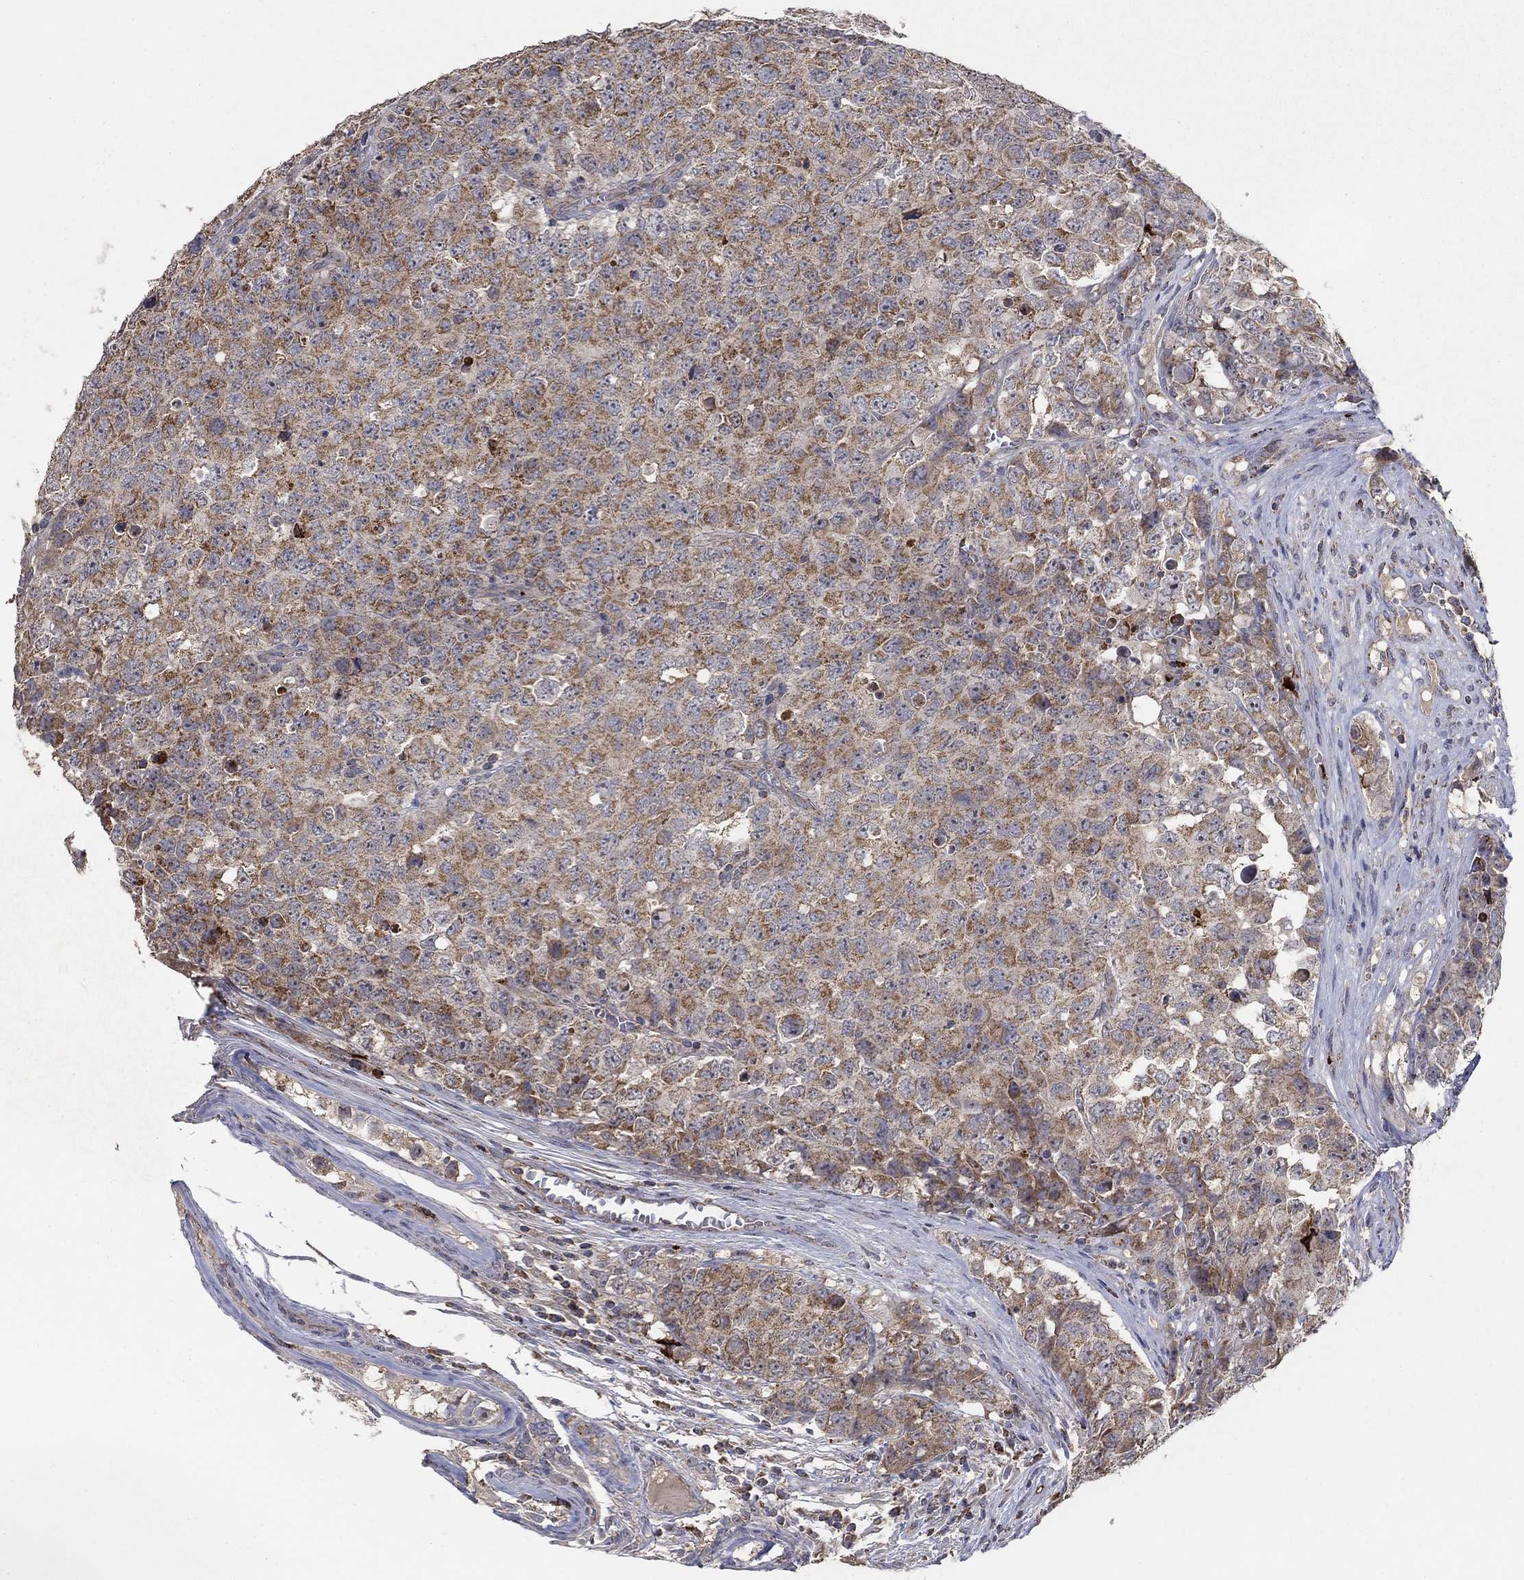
{"staining": {"intensity": "moderate", "quantity": ">75%", "location": "cytoplasmic/membranous"}, "tissue": "testis cancer", "cell_type": "Tumor cells", "image_type": "cancer", "snomed": [{"axis": "morphology", "description": "Carcinoma, Embryonal, NOS"}, {"axis": "topography", "description": "Testis"}], "caption": "DAB (3,3'-diaminobenzidine) immunohistochemical staining of embryonal carcinoma (testis) demonstrates moderate cytoplasmic/membranous protein staining in about >75% of tumor cells. (Brightfield microscopy of DAB IHC at high magnification).", "gene": "GPSM1", "patient": {"sex": "male", "age": 23}}